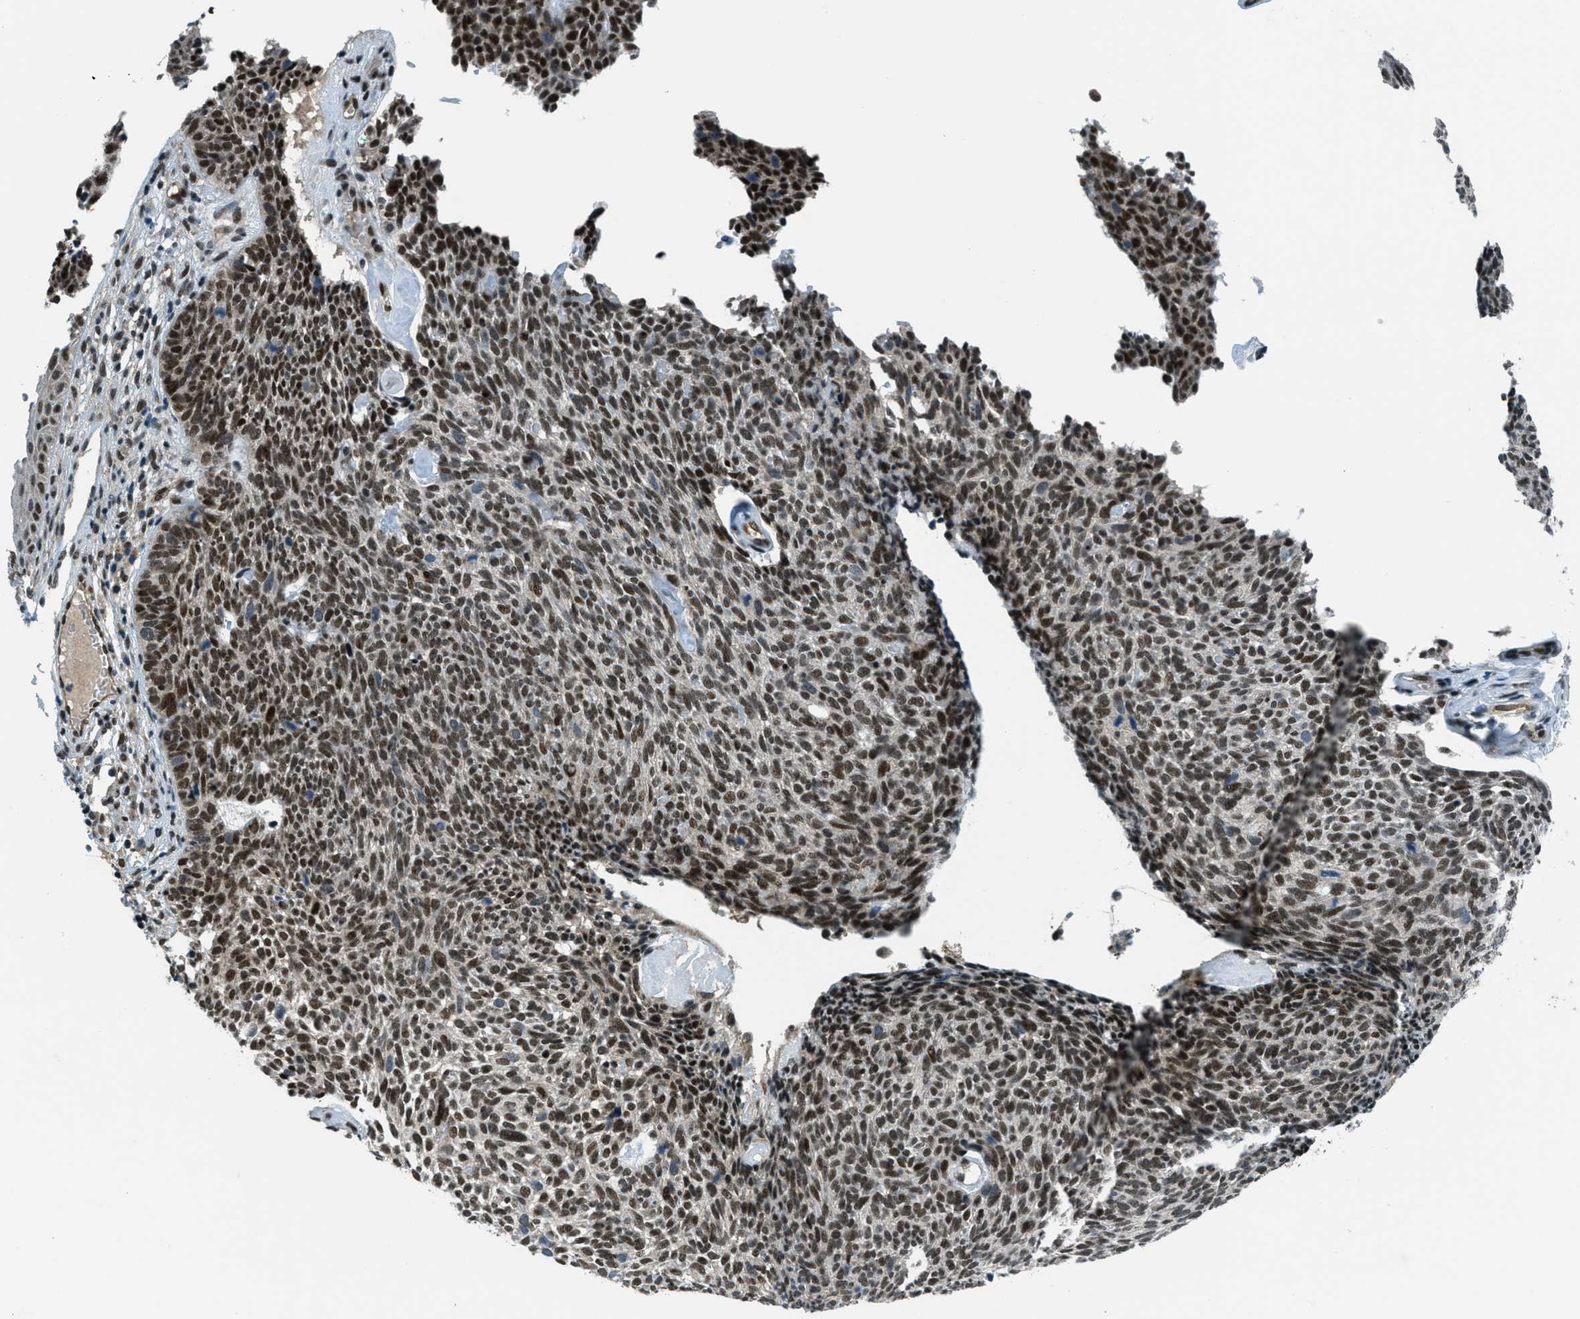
{"staining": {"intensity": "strong", "quantity": ">75%", "location": "nuclear"}, "tissue": "skin cancer", "cell_type": "Tumor cells", "image_type": "cancer", "snomed": [{"axis": "morphology", "description": "Basal cell carcinoma"}, {"axis": "topography", "description": "Skin"}], "caption": "About >75% of tumor cells in skin basal cell carcinoma demonstrate strong nuclear protein positivity as visualized by brown immunohistochemical staining.", "gene": "KLF6", "patient": {"sex": "female", "age": 84}}